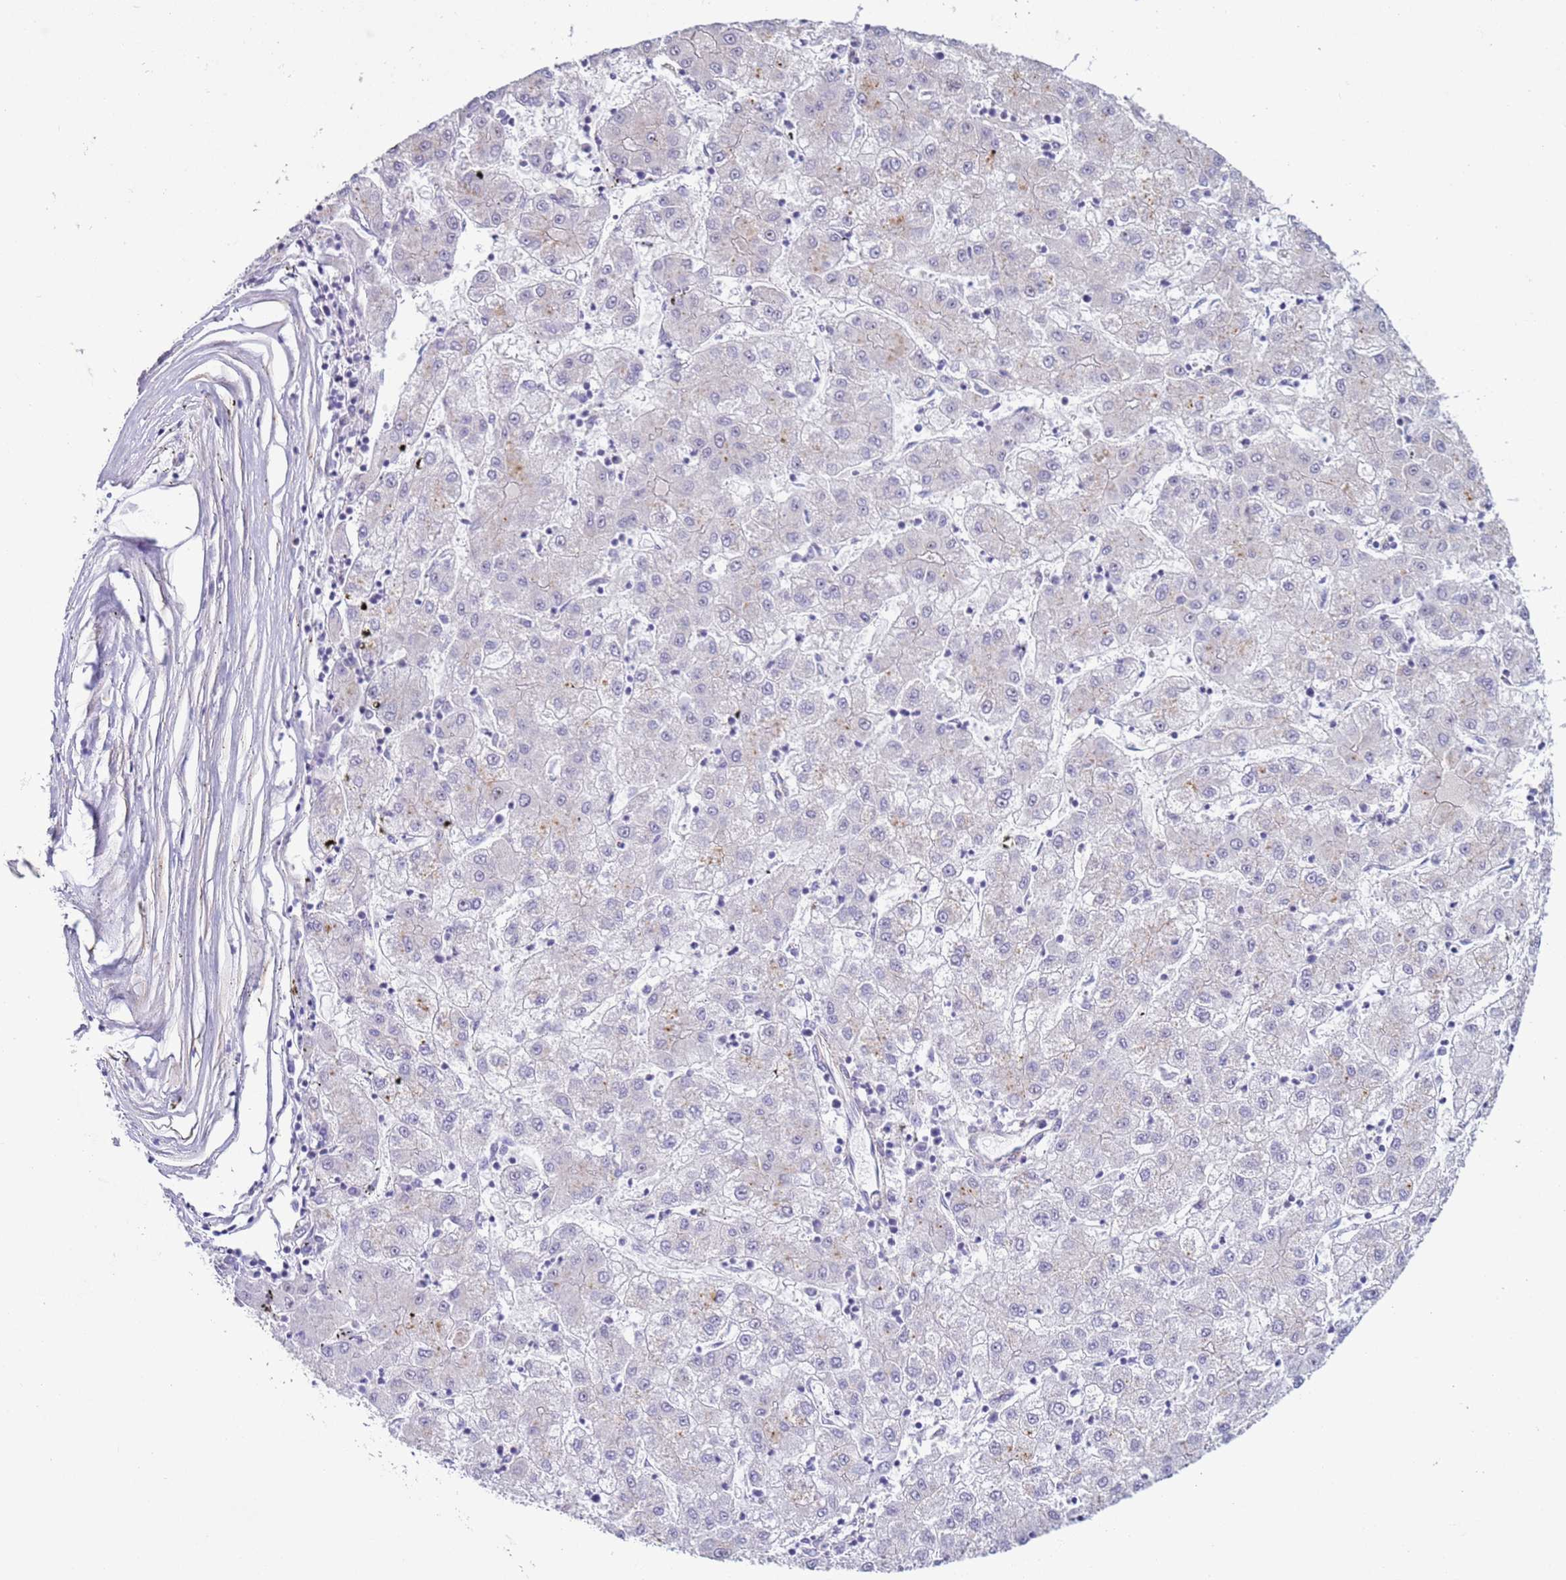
{"staining": {"intensity": "negative", "quantity": "none", "location": "none"}, "tissue": "liver cancer", "cell_type": "Tumor cells", "image_type": "cancer", "snomed": [{"axis": "morphology", "description": "Carcinoma, Hepatocellular, NOS"}, {"axis": "topography", "description": "Liver"}], "caption": "Tumor cells are negative for brown protein staining in liver cancer. (DAB (3,3'-diaminobenzidine) immunohistochemistry with hematoxylin counter stain).", "gene": "HEATR1", "patient": {"sex": "male", "age": 72}}